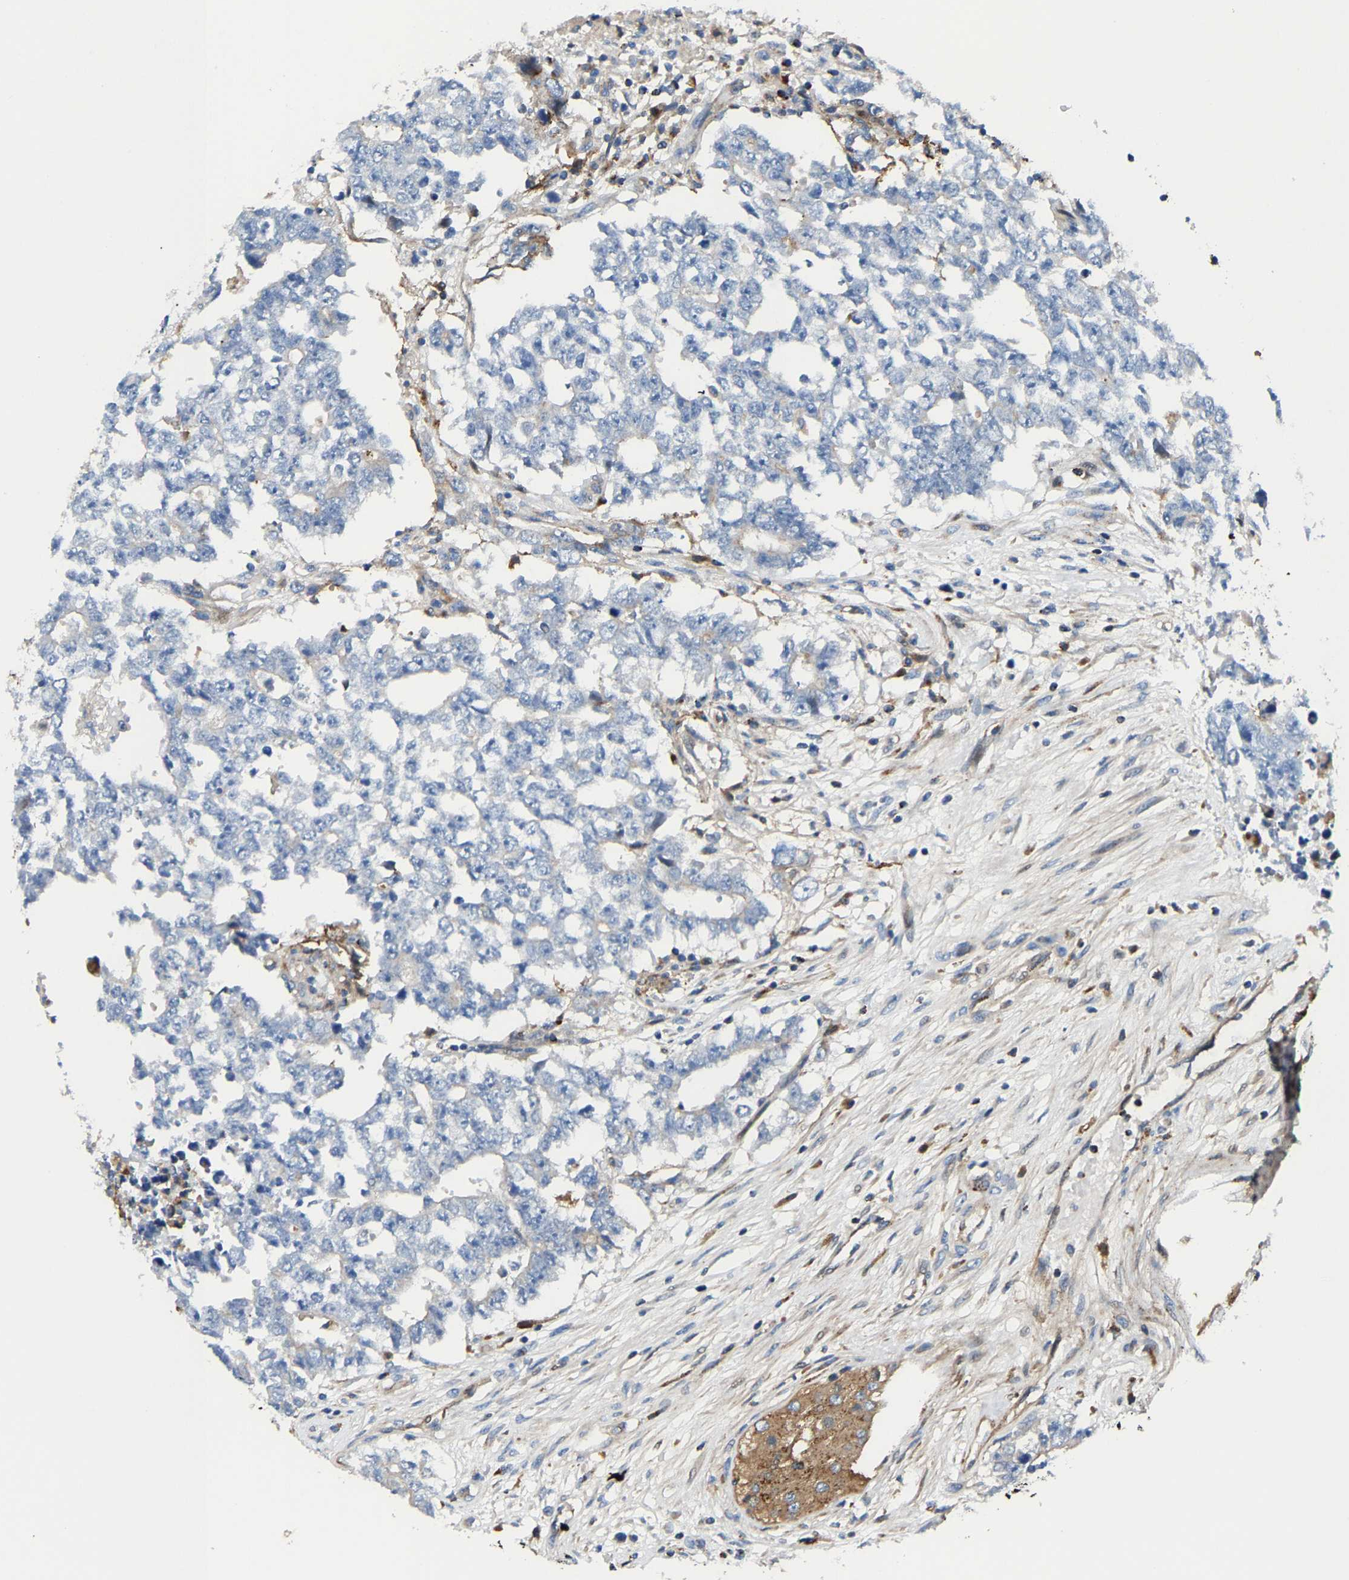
{"staining": {"intensity": "negative", "quantity": "none", "location": "none"}, "tissue": "testis cancer", "cell_type": "Tumor cells", "image_type": "cancer", "snomed": [{"axis": "morphology", "description": "Carcinoma, Embryonal, NOS"}, {"axis": "topography", "description": "Testis"}], "caption": "Tumor cells show no significant positivity in testis cancer (embryonal carcinoma).", "gene": "DPP7", "patient": {"sex": "male", "age": 25}}